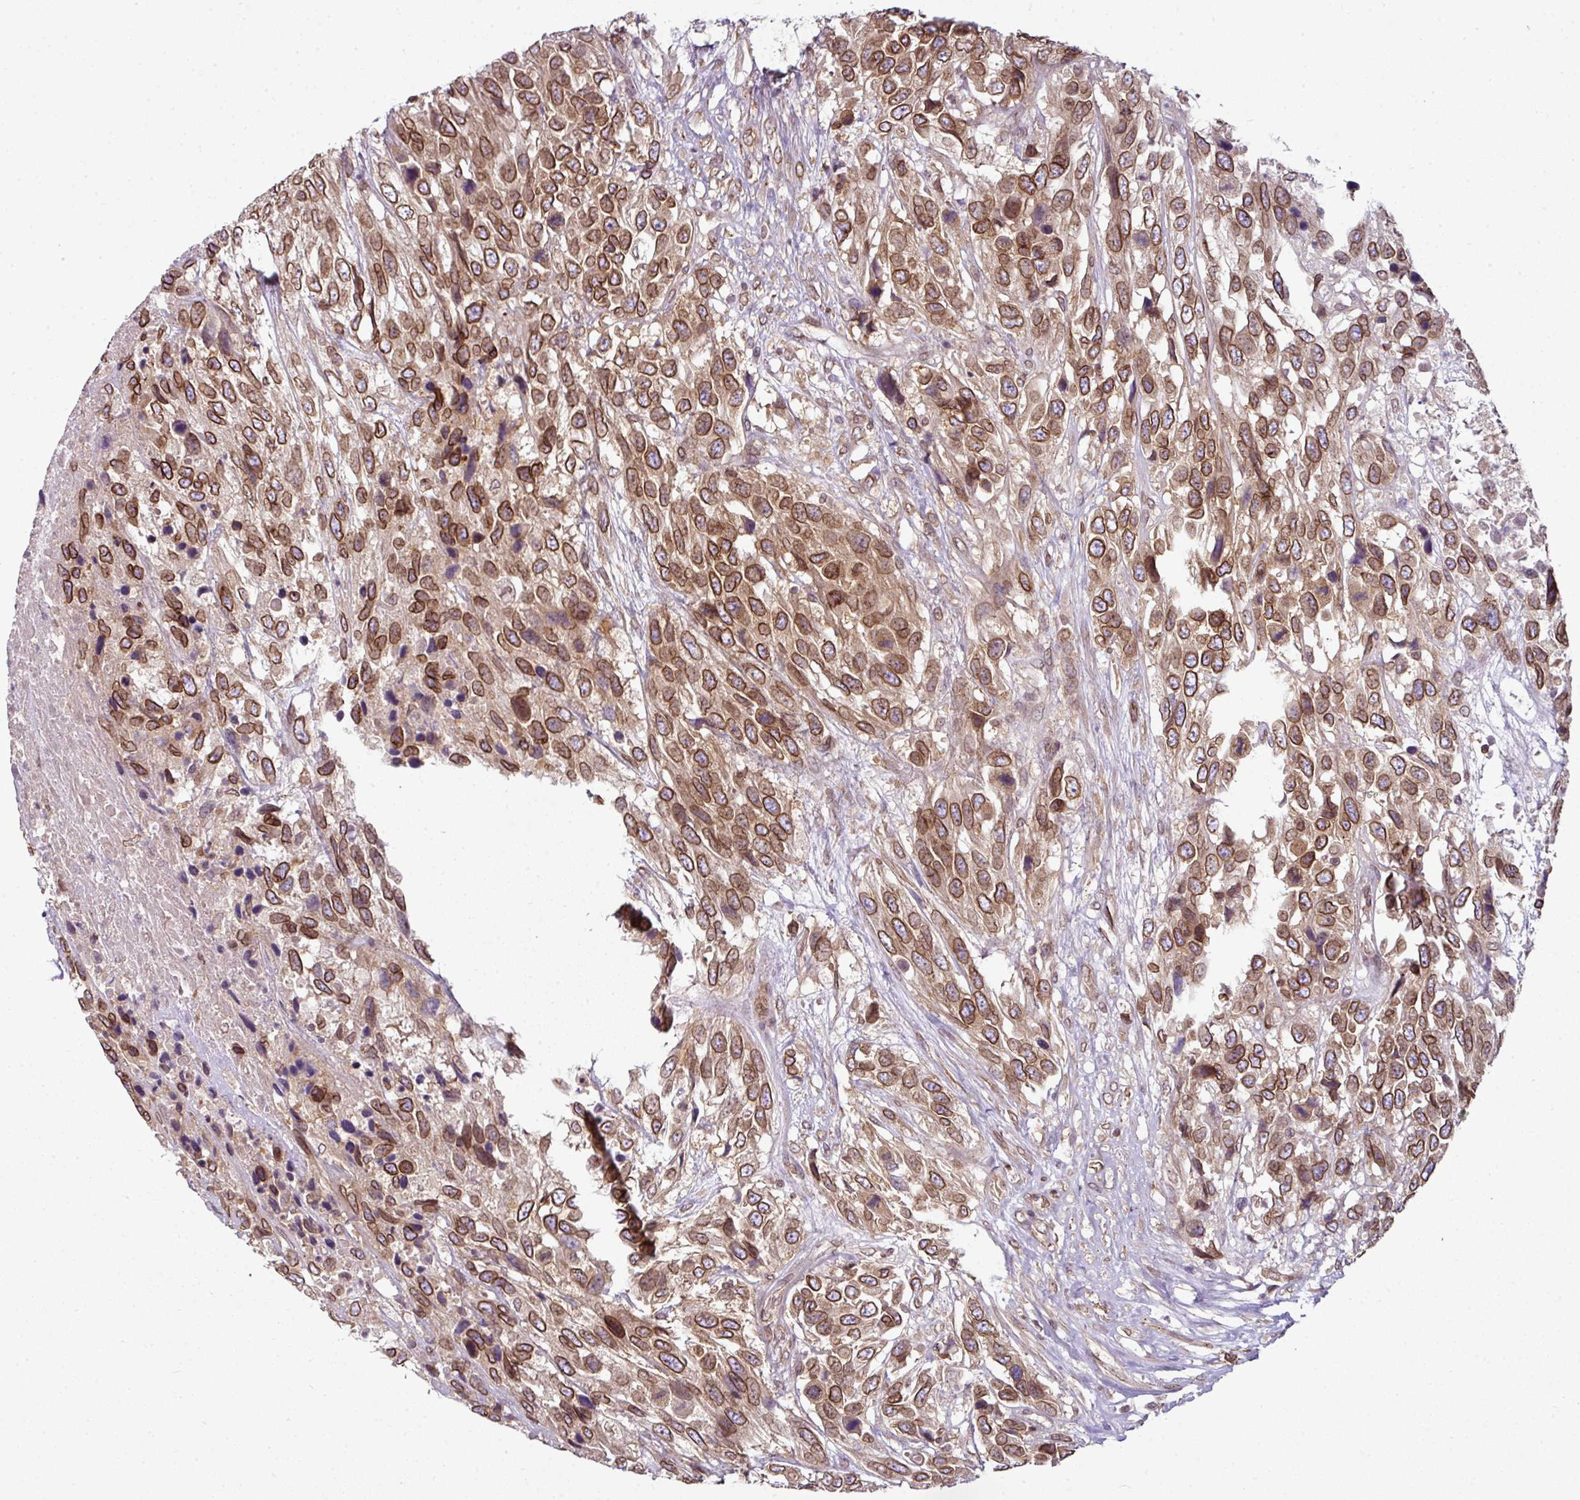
{"staining": {"intensity": "strong", "quantity": ">75%", "location": "cytoplasmic/membranous,nuclear"}, "tissue": "urothelial cancer", "cell_type": "Tumor cells", "image_type": "cancer", "snomed": [{"axis": "morphology", "description": "Urothelial carcinoma, High grade"}, {"axis": "topography", "description": "Urinary bladder"}], "caption": "Urothelial carcinoma (high-grade) stained for a protein reveals strong cytoplasmic/membranous and nuclear positivity in tumor cells.", "gene": "RANGAP1", "patient": {"sex": "female", "age": 70}}